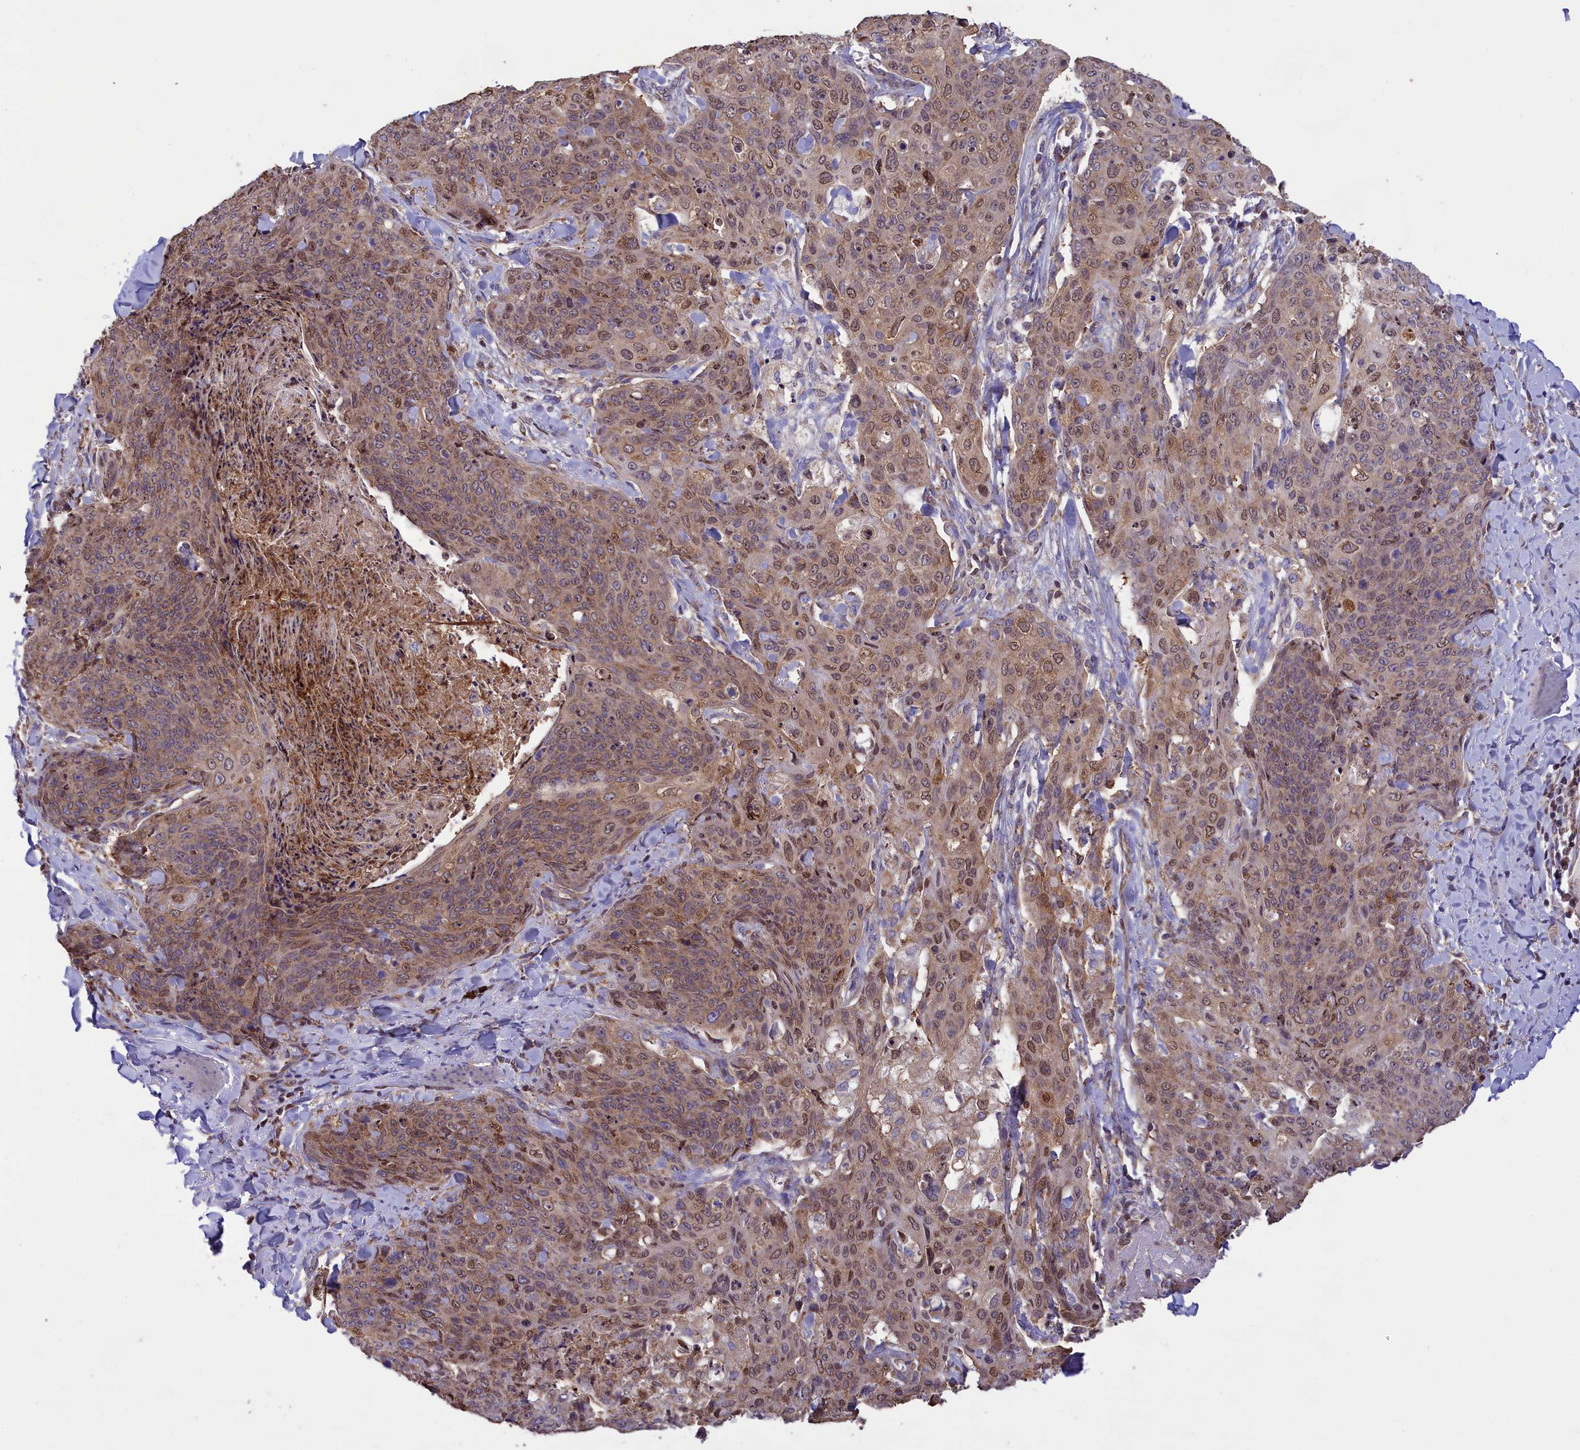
{"staining": {"intensity": "weak", "quantity": ">75%", "location": "cytoplasmic/membranous,nuclear"}, "tissue": "skin cancer", "cell_type": "Tumor cells", "image_type": "cancer", "snomed": [{"axis": "morphology", "description": "Squamous cell carcinoma, NOS"}, {"axis": "topography", "description": "Skin"}, {"axis": "topography", "description": "Vulva"}], "caption": "A low amount of weak cytoplasmic/membranous and nuclear positivity is present in approximately >75% of tumor cells in skin cancer tissue. The staining was performed using DAB (3,3'-diaminobenzidine) to visualize the protein expression in brown, while the nuclei were stained in blue with hematoxylin (Magnification: 20x).", "gene": "PKHD1L1", "patient": {"sex": "female", "age": 85}}